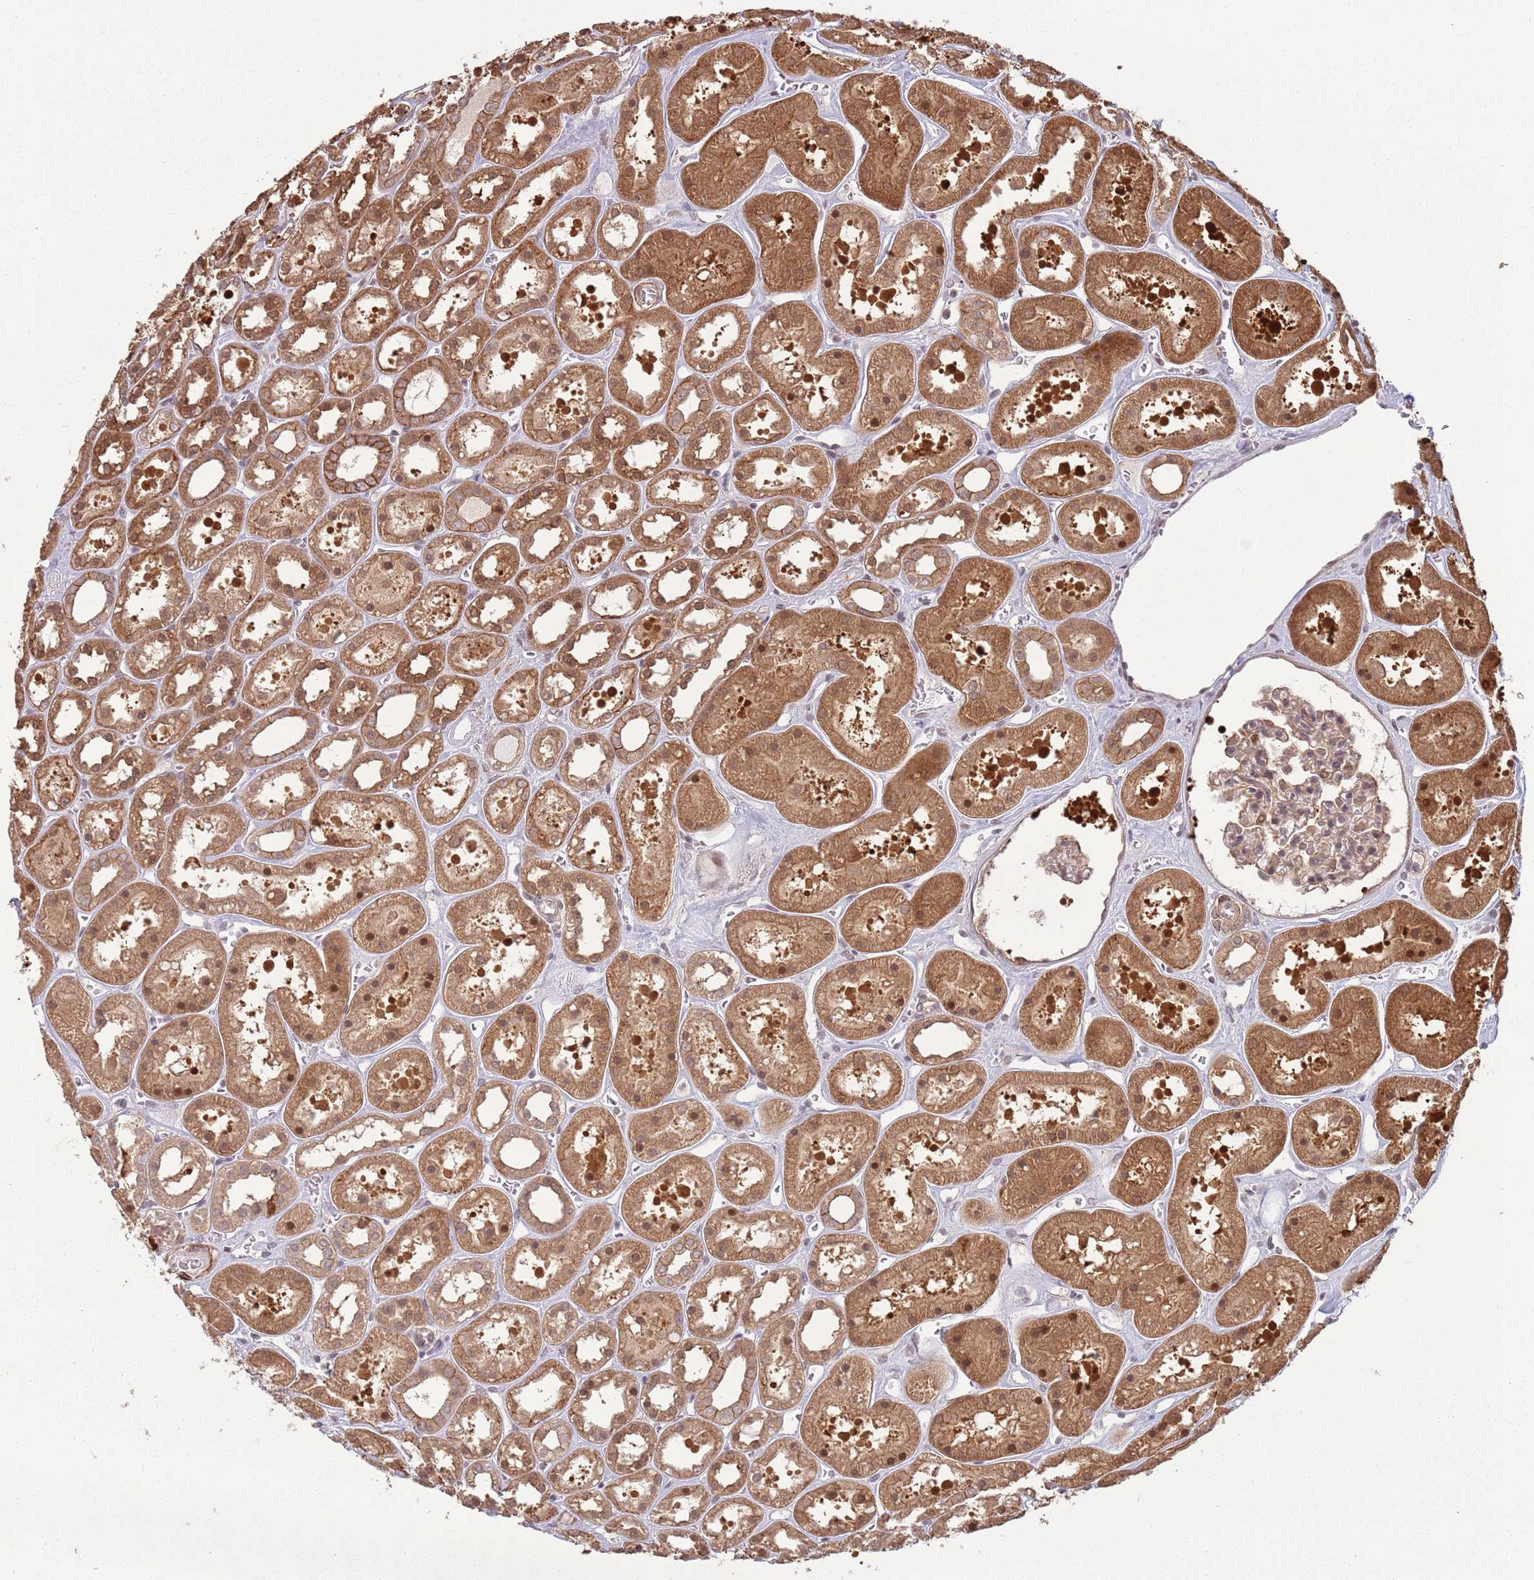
{"staining": {"intensity": "moderate", "quantity": "<25%", "location": "cytoplasmic/membranous"}, "tissue": "kidney", "cell_type": "Cells in glomeruli", "image_type": "normal", "snomed": [{"axis": "morphology", "description": "Normal tissue, NOS"}, {"axis": "topography", "description": "Kidney"}], "caption": "Brown immunohistochemical staining in normal human kidney displays moderate cytoplasmic/membranous staining in approximately <25% of cells in glomeruli. (DAB (3,3'-diaminobenzidine) IHC, brown staining for protein, blue staining for nuclei).", "gene": "CCDC154", "patient": {"sex": "female", "age": 41}}